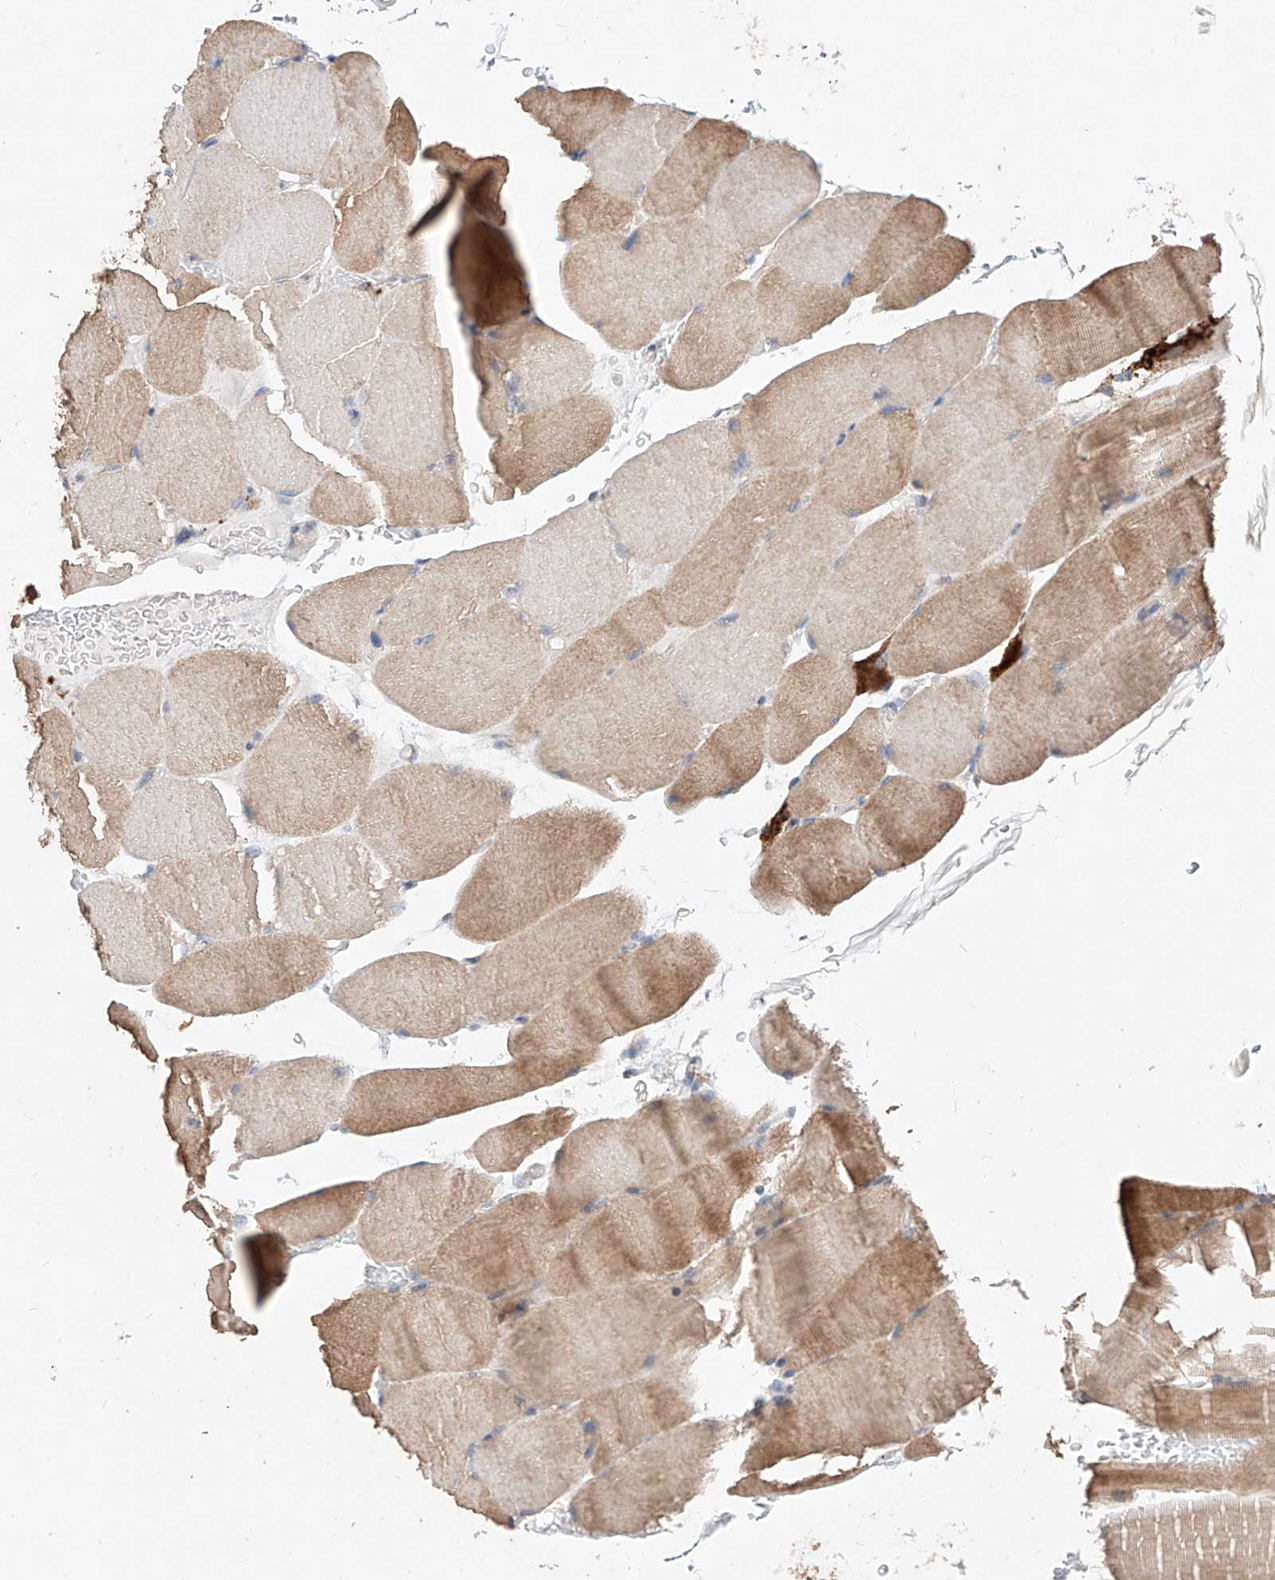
{"staining": {"intensity": "moderate", "quantity": "25%-75%", "location": "cytoplasmic/membranous"}, "tissue": "skeletal muscle", "cell_type": "Myocytes", "image_type": "normal", "snomed": [{"axis": "morphology", "description": "Normal tissue, NOS"}, {"axis": "topography", "description": "Skeletal muscle"}, {"axis": "topography", "description": "Parathyroid gland"}], "caption": "The photomicrograph demonstrates staining of unremarkable skeletal muscle, revealing moderate cytoplasmic/membranous protein positivity (brown color) within myocytes.", "gene": "FASTK", "patient": {"sex": "female", "age": 37}}